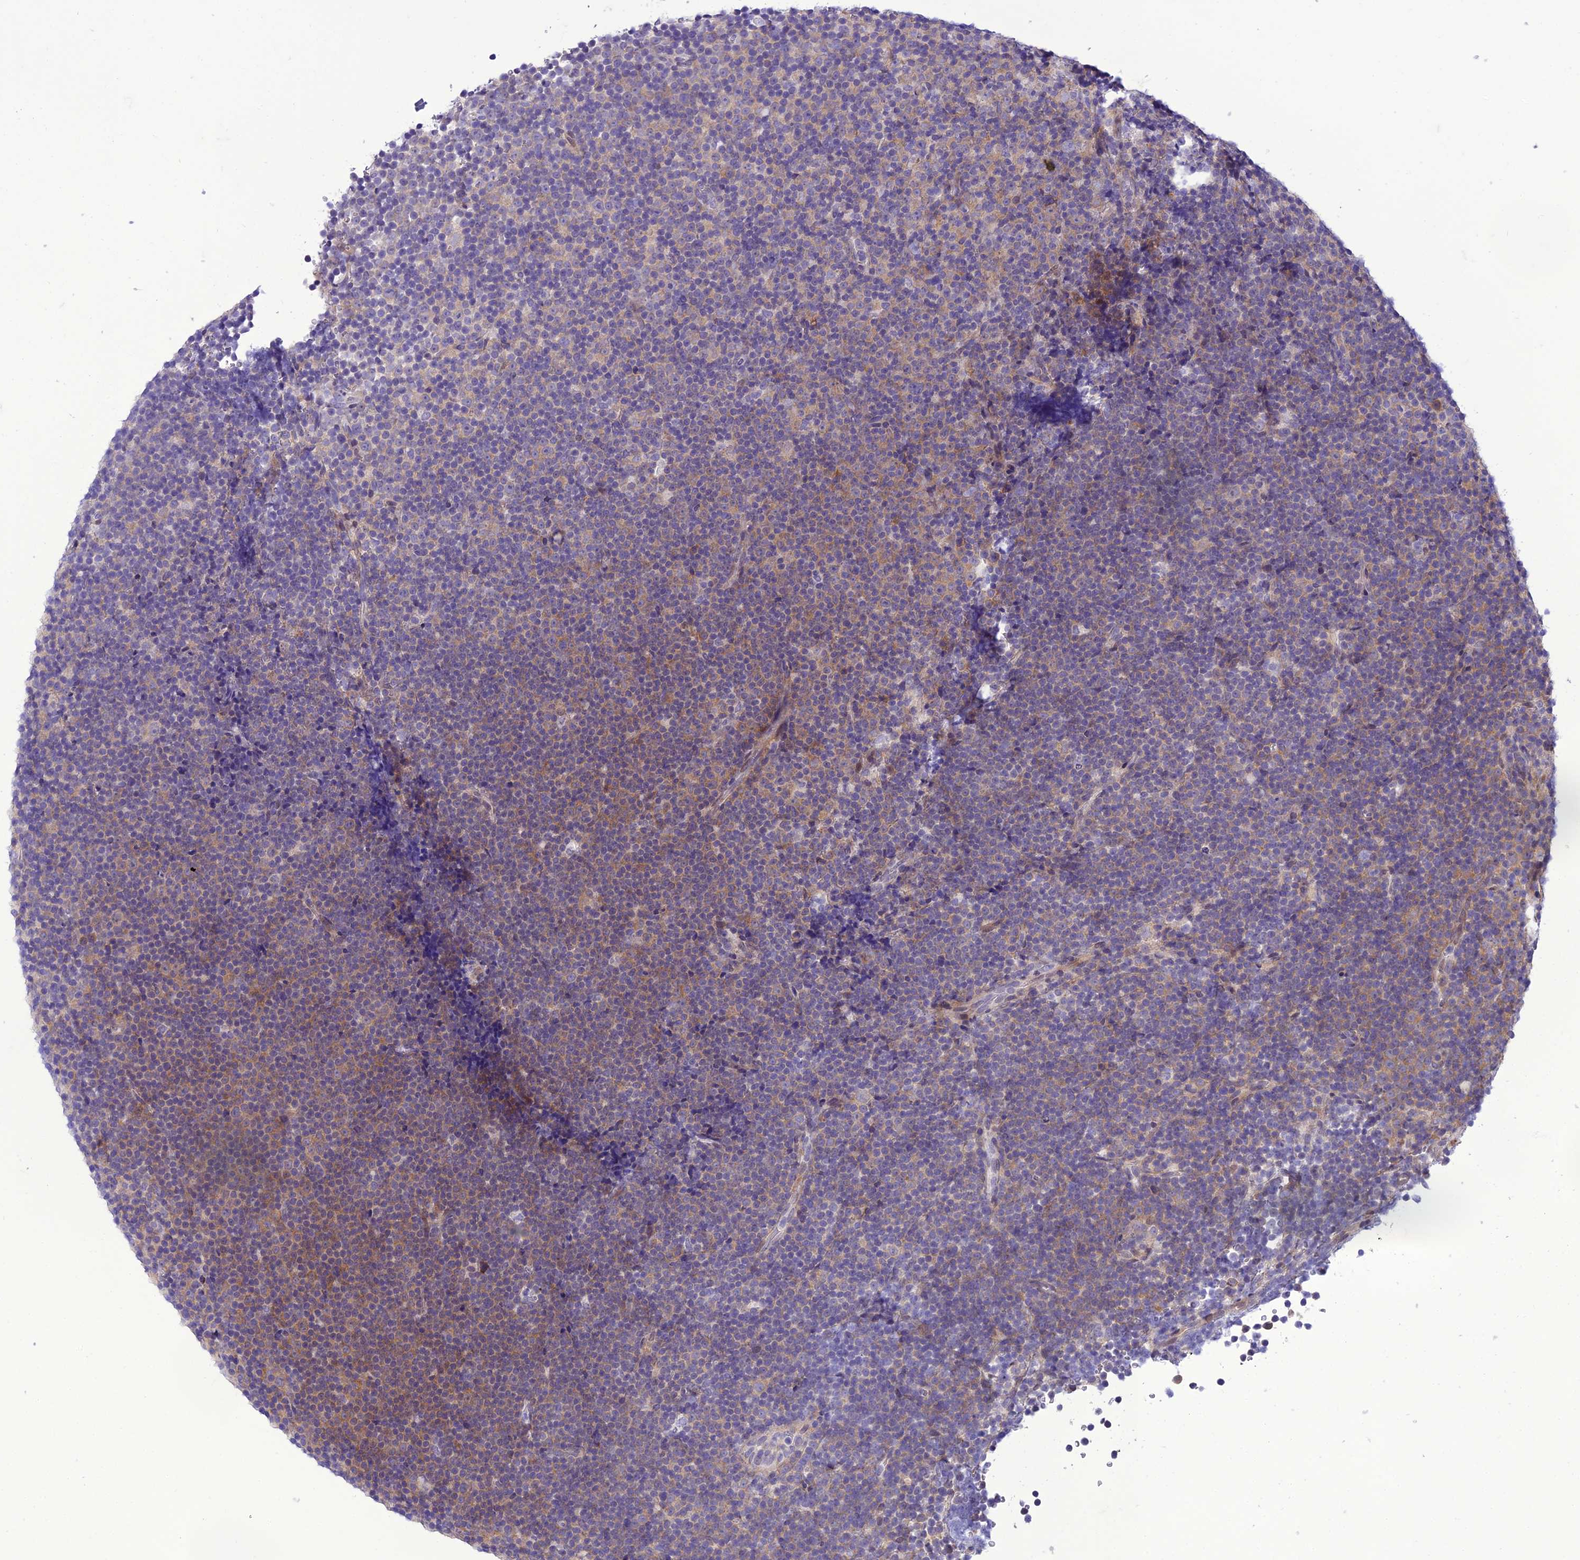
{"staining": {"intensity": "negative", "quantity": "none", "location": "none"}, "tissue": "lymphoma", "cell_type": "Tumor cells", "image_type": "cancer", "snomed": [{"axis": "morphology", "description": "Malignant lymphoma, non-Hodgkin's type, Low grade"}, {"axis": "topography", "description": "Lymph node"}], "caption": "A photomicrograph of lymphoma stained for a protein demonstrates no brown staining in tumor cells.", "gene": "GAB4", "patient": {"sex": "female", "age": 67}}